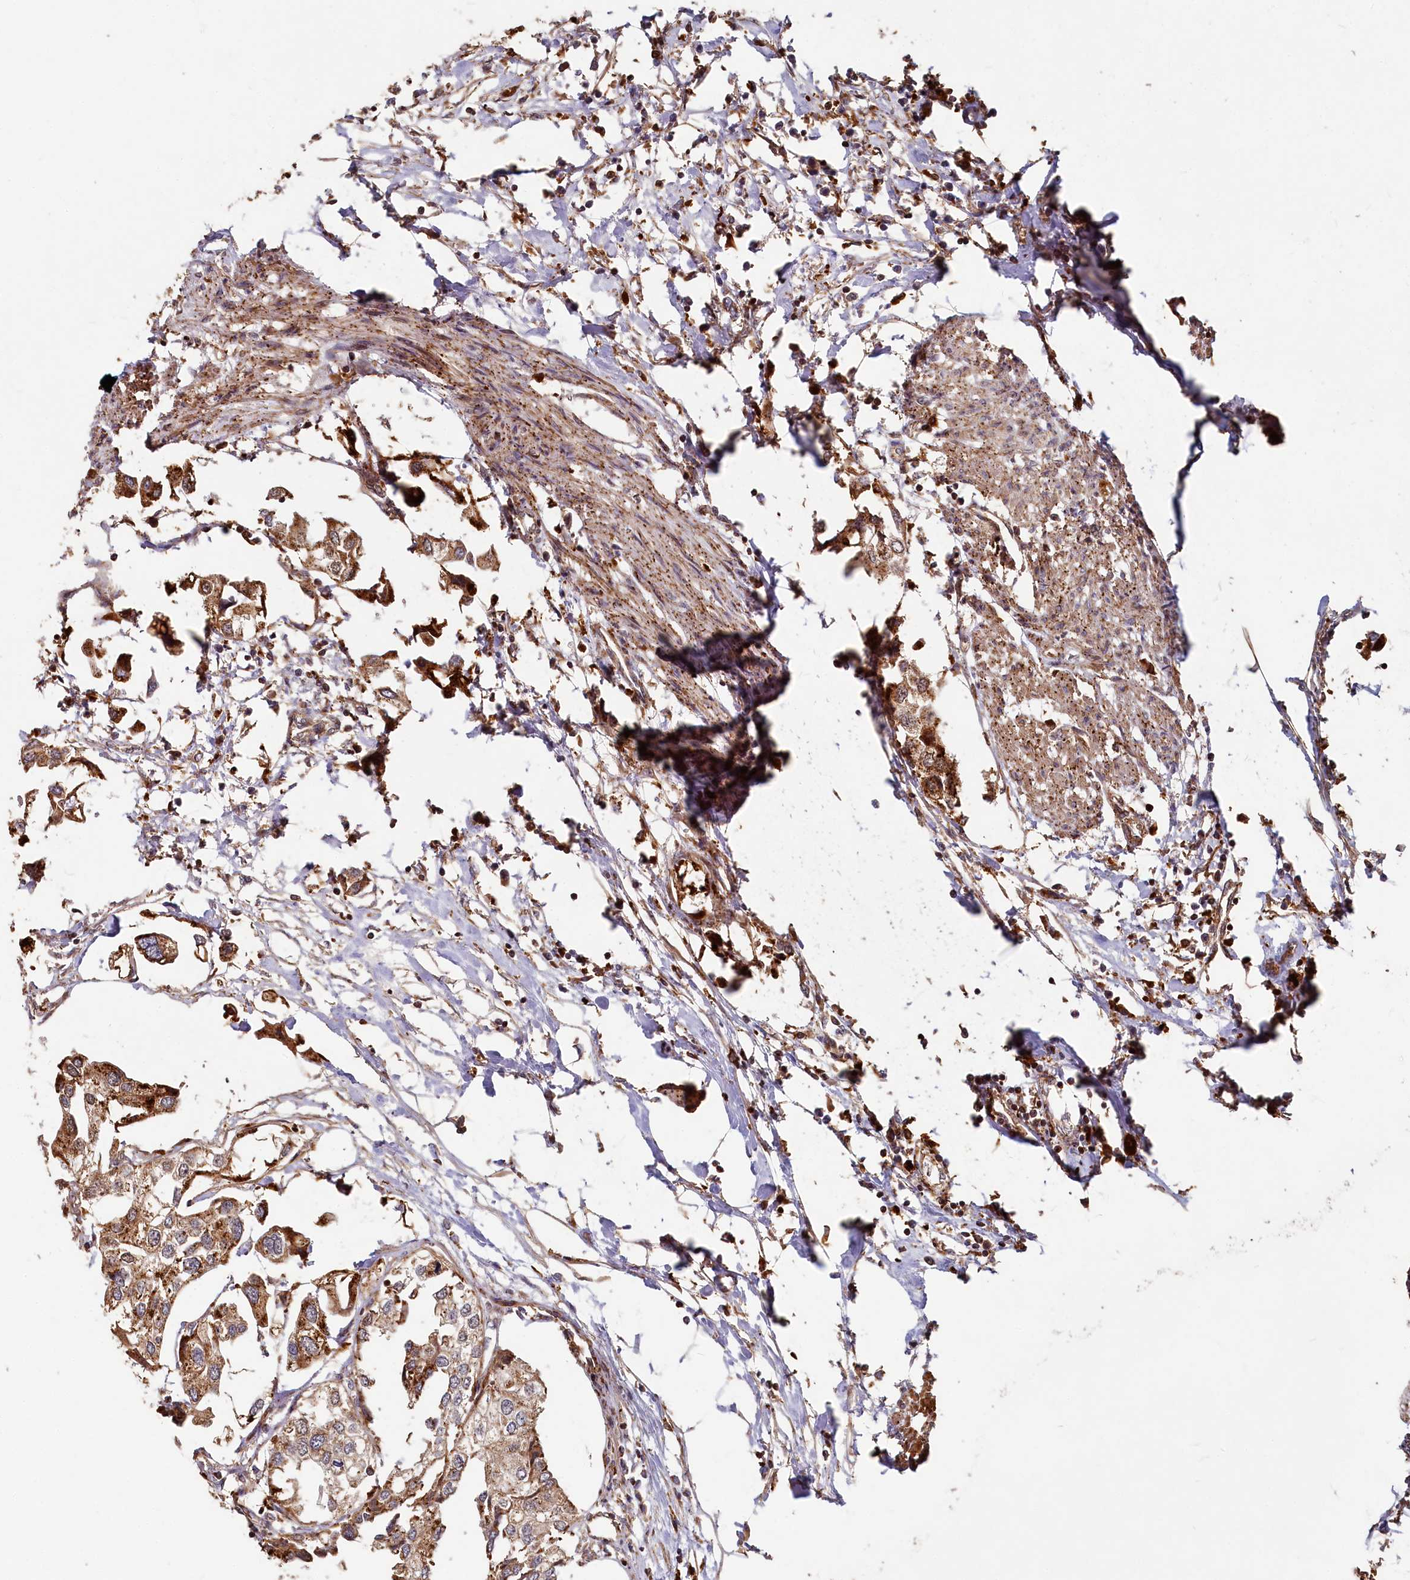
{"staining": {"intensity": "moderate", "quantity": ">75%", "location": "cytoplasmic/membranous"}, "tissue": "urothelial cancer", "cell_type": "Tumor cells", "image_type": "cancer", "snomed": [{"axis": "morphology", "description": "Urothelial carcinoma, High grade"}, {"axis": "topography", "description": "Urinary bladder"}], "caption": "Immunohistochemical staining of urothelial carcinoma (high-grade) reveals medium levels of moderate cytoplasmic/membranous expression in approximately >75% of tumor cells.", "gene": "TRIM23", "patient": {"sex": "male", "age": 64}}